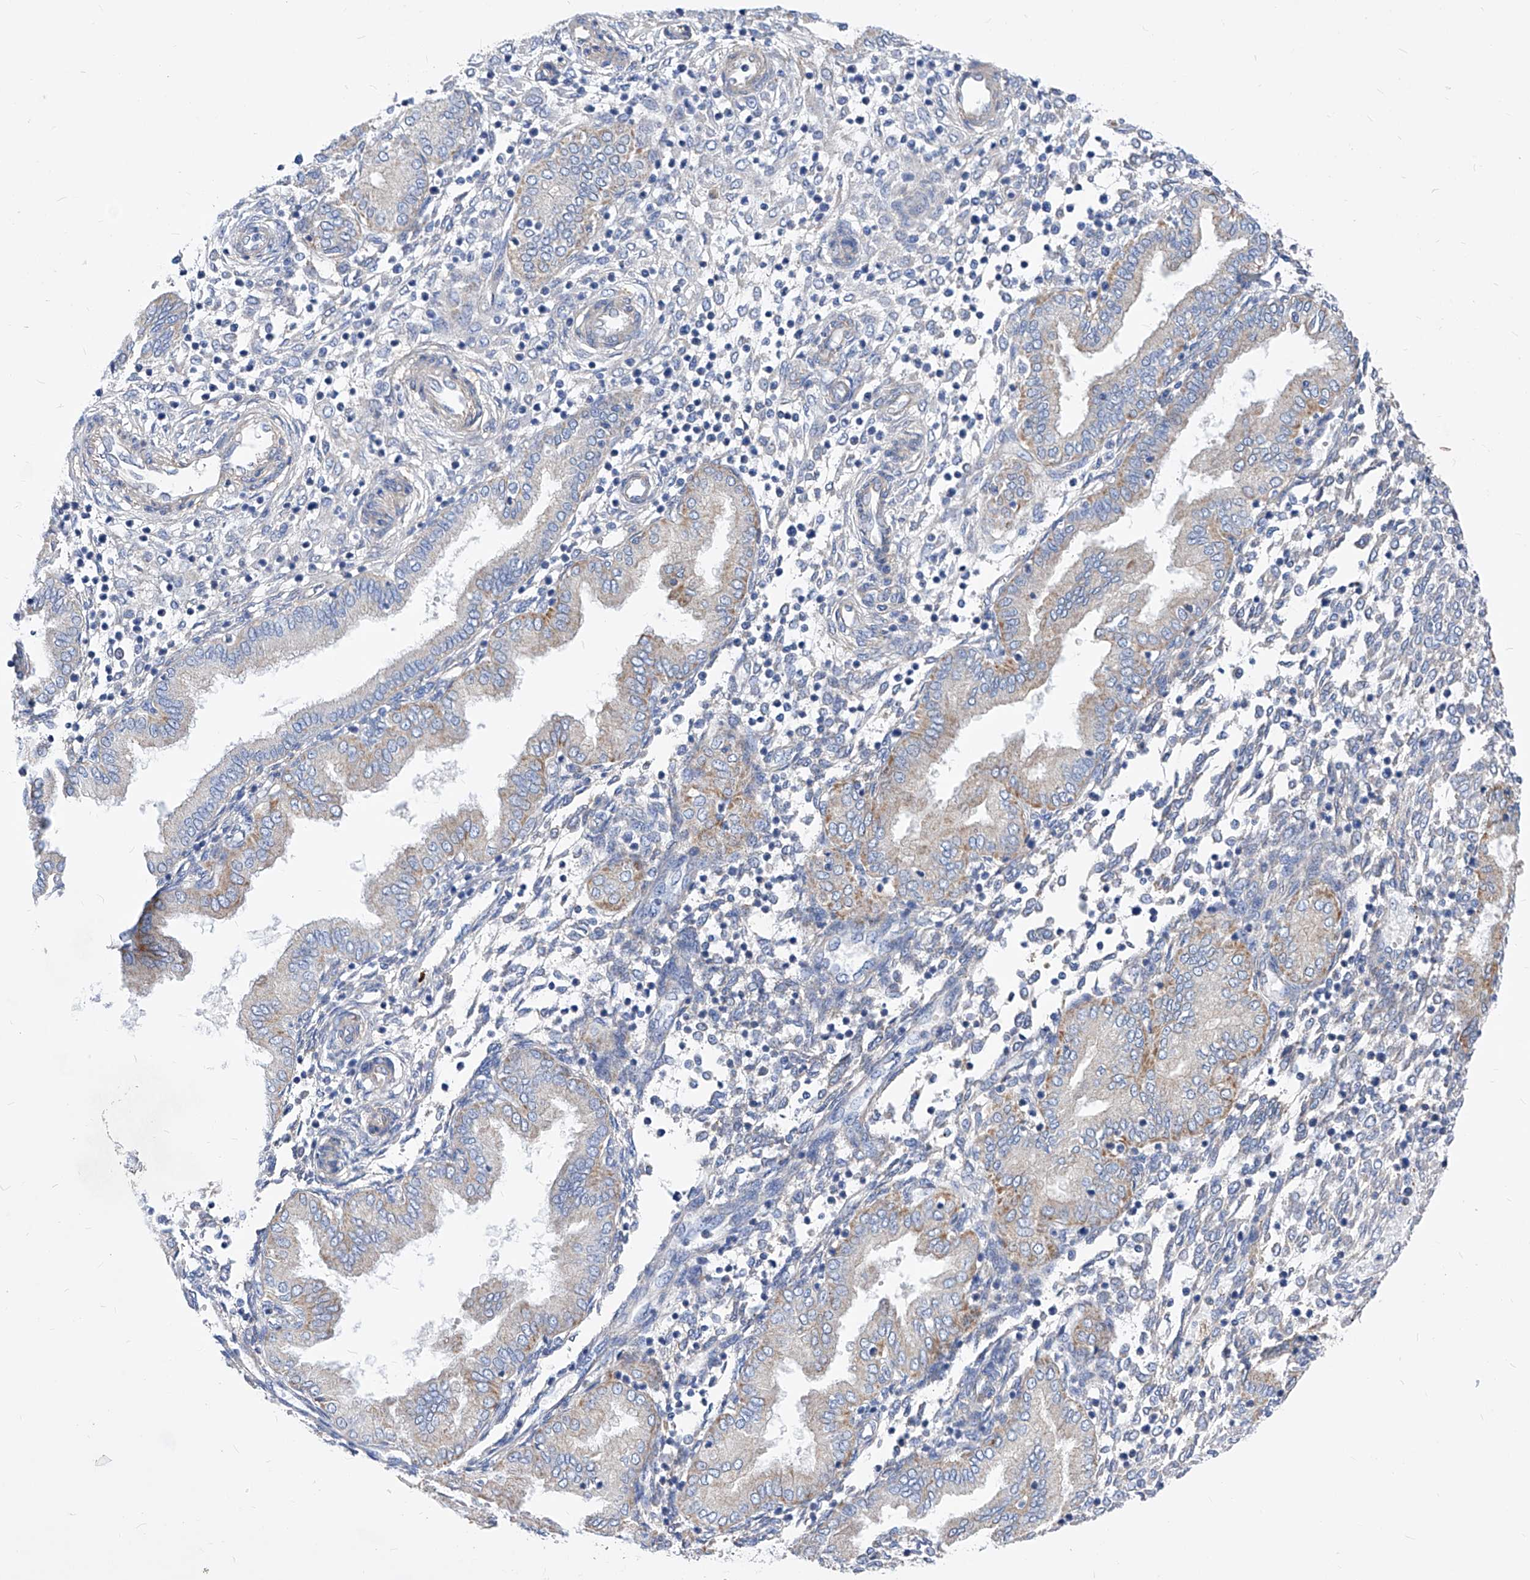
{"staining": {"intensity": "negative", "quantity": "none", "location": "none"}, "tissue": "endometrium", "cell_type": "Cells in endometrial stroma", "image_type": "normal", "snomed": [{"axis": "morphology", "description": "Normal tissue, NOS"}, {"axis": "topography", "description": "Endometrium"}], "caption": "The micrograph displays no significant staining in cells in endometrial stroma of endometrium.", "gene": "HRNR", "patient": {"sex": "female", "age": 53}}